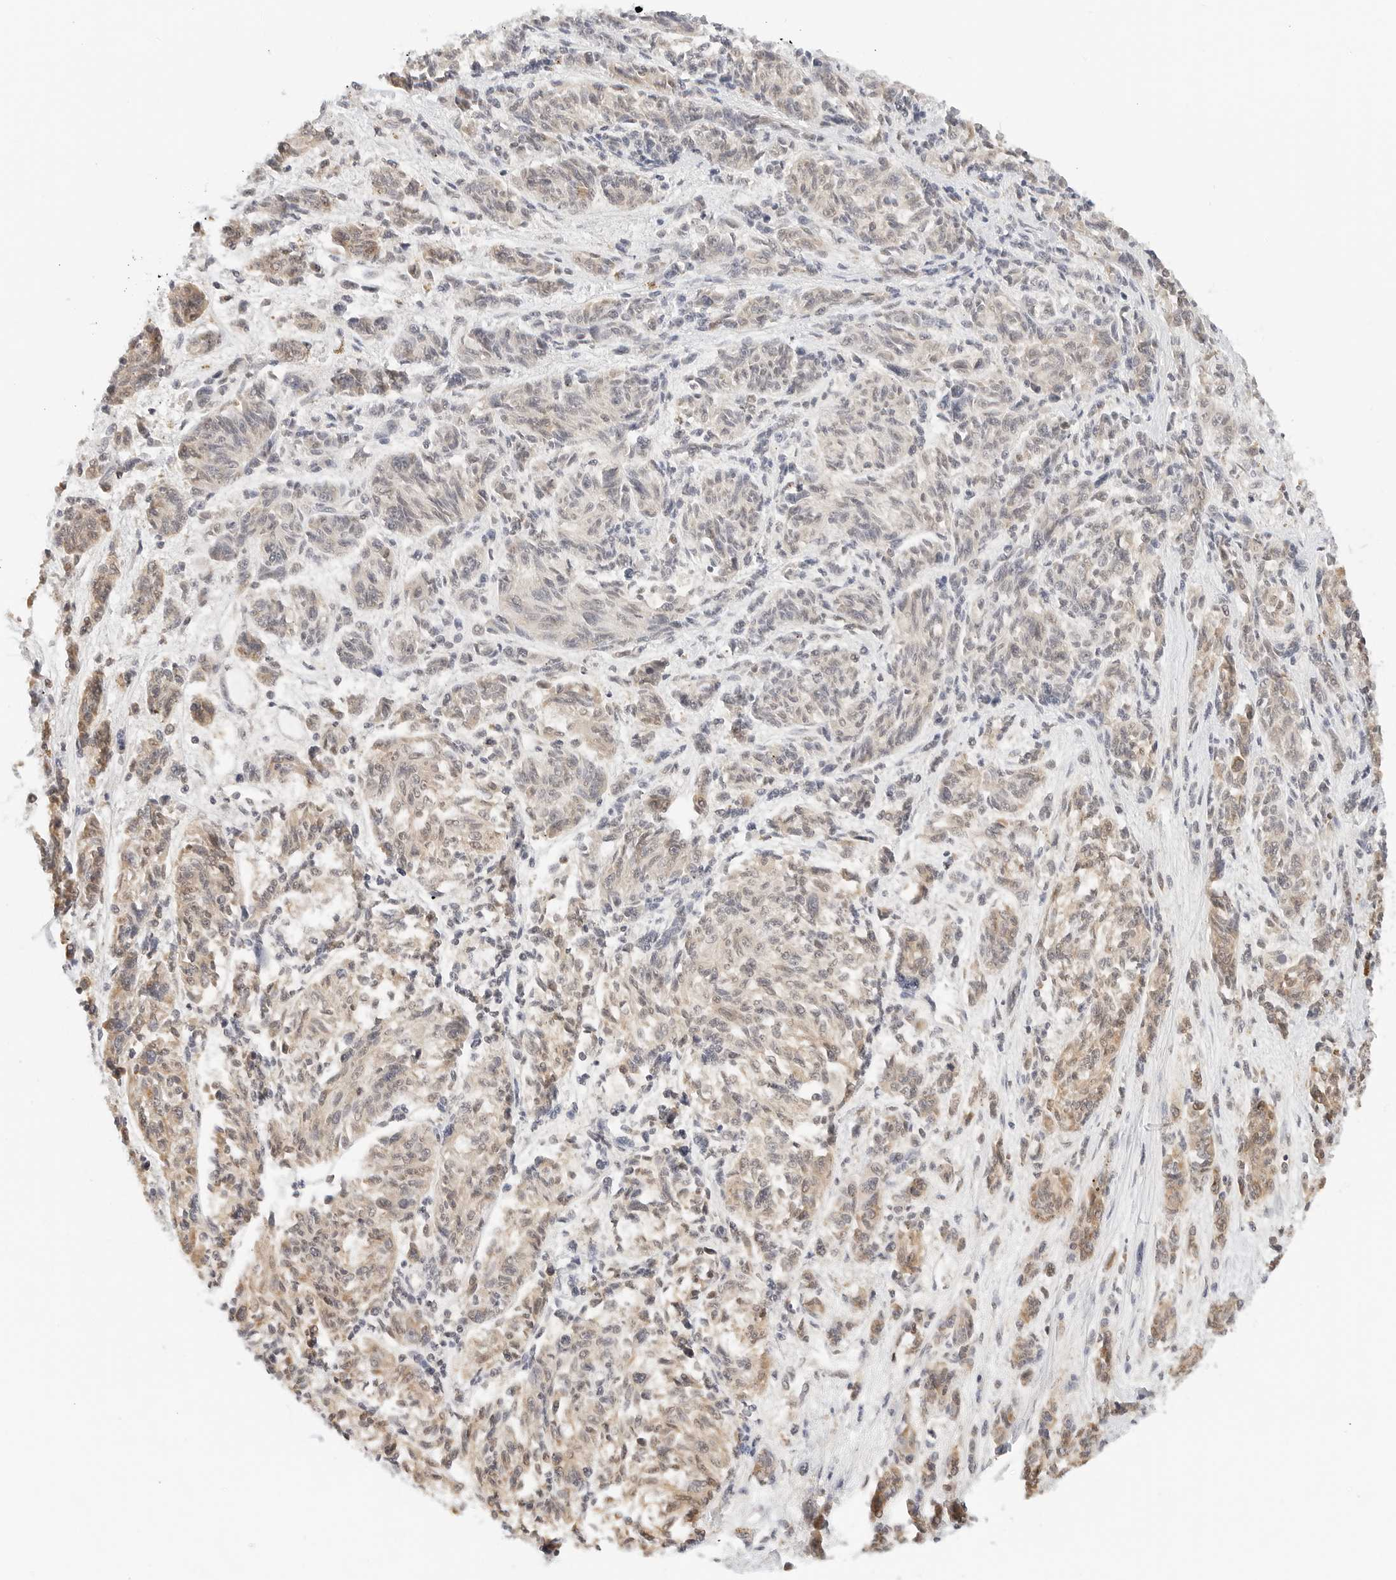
{"staining": {"intensity": "weak", "quantity": "25%-75%", "location": "cytoplasmic/membranous"}, "tissue": "melanoma", "cell_type": "Tumor cells", "image_type": "cancer", "snomed": [{"axis": "morphology", "description": "Malignant melanoma, NOS"}, {"axis": "topography", "description": "Skin"}], "caption": "Protein expression analysis of human malignant melanoma reveals weak cytoplasmic/membranous staining in about 25%-75% of tumor cells. The staining is performed using DAB (3,3'-diaminobenzidine) brown chromogen to label protein expression. The nuclei are counter-stained blue using hematoxylin.", "gene": "ATL1", "patient": {"sex": "male", "age": 53}}